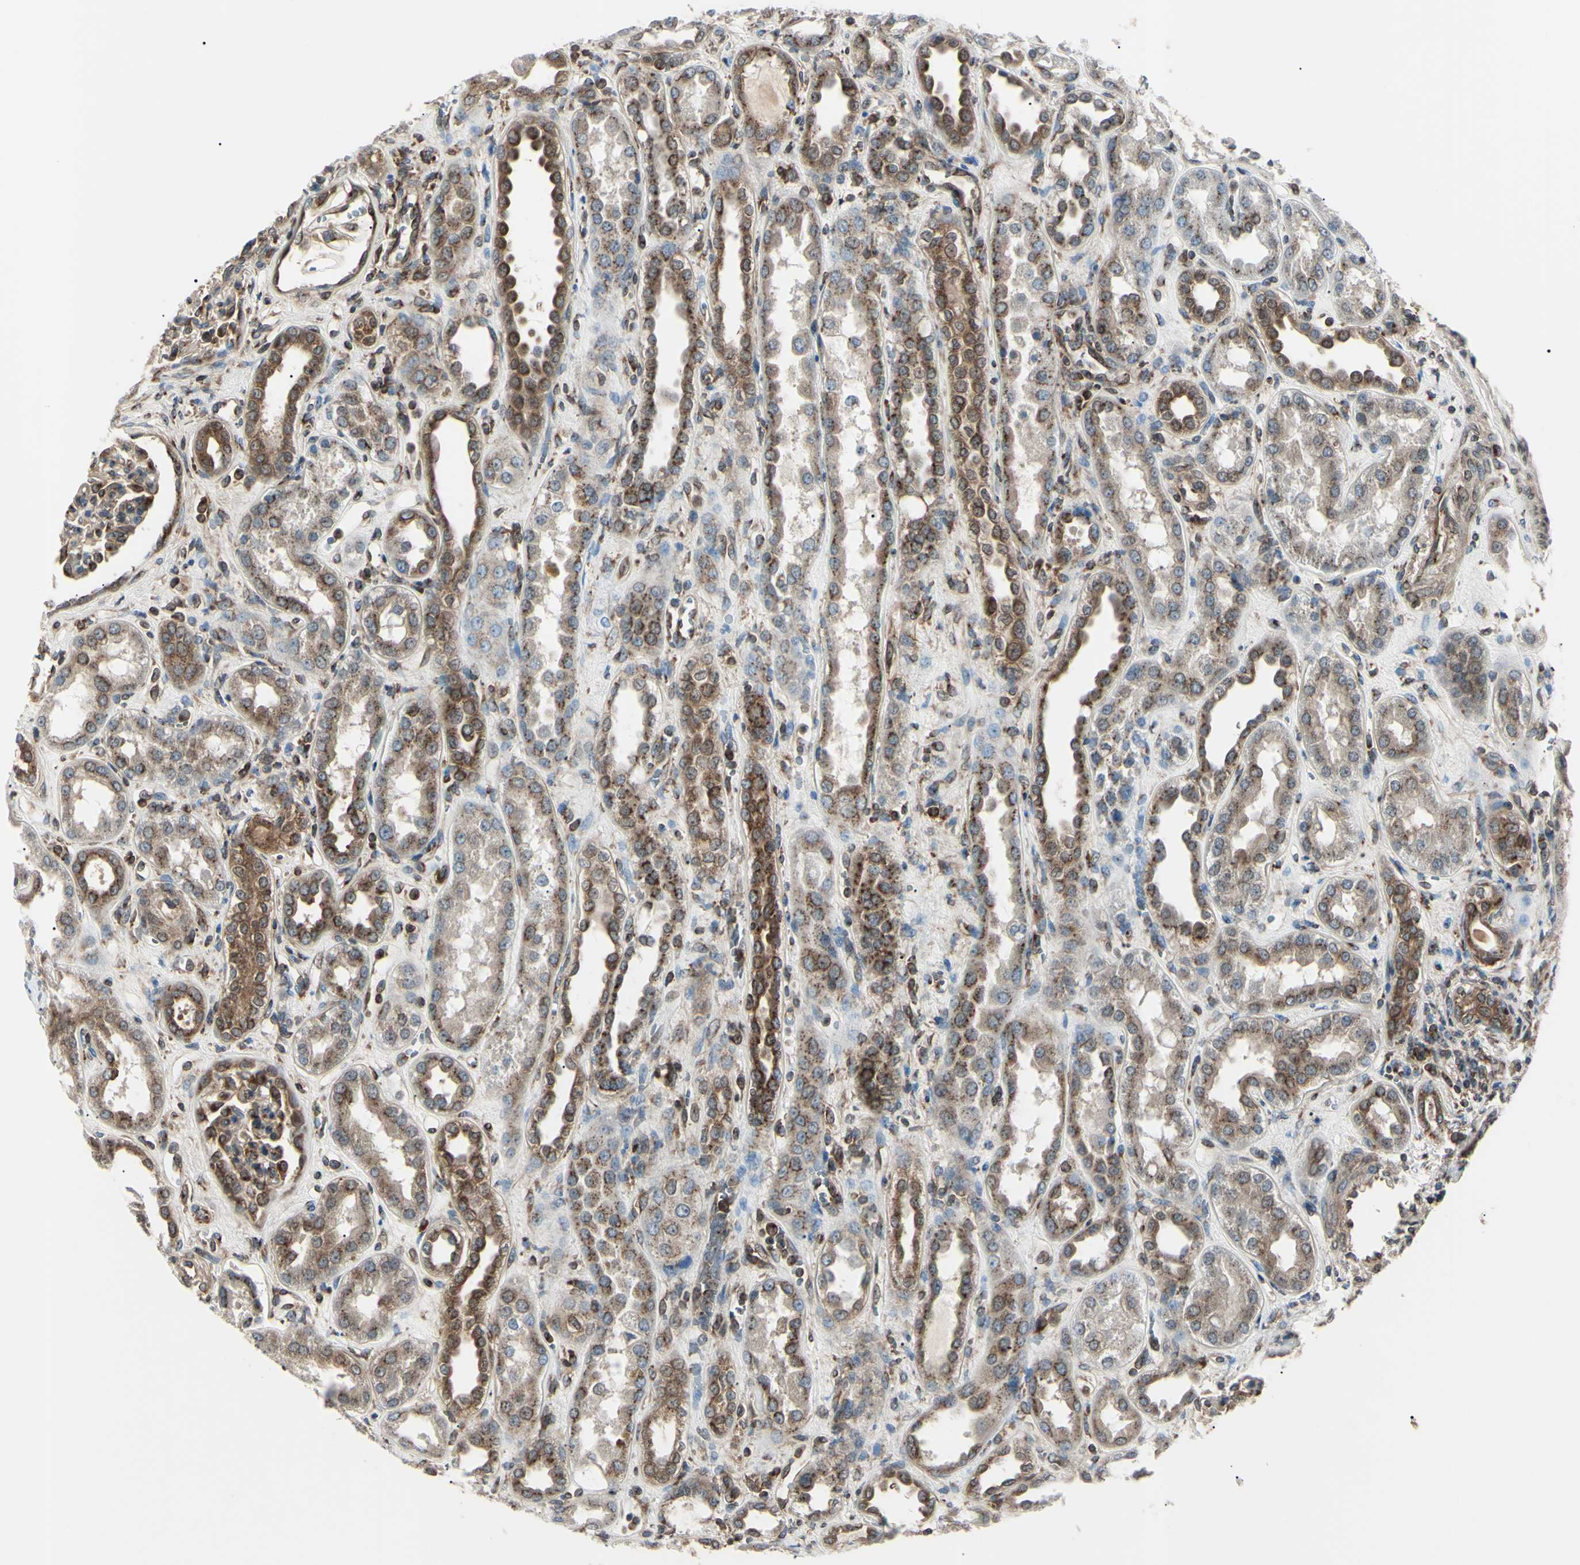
{"staining": {"intensity": "moderate", "quantity": "25%-75%", "location": "cytoplasmic/membranous"}, "tissue": "kidney", "cell_type": "Cells in glomeruli", "image_type": "normal", "snomed": [{"axis": "morphology", "description": "Normal tissue, NOS"}, {"axis": "topography", "description": "Kidney"}], "caption": "Brown immunohistochemical staining in normal kidney displays moderate cytoplasmic/membranous positivity in approximately 25%-75% of cells in glomeruli. The staining was performed using DAB to visualize the protein expression in brown, while the nuclei were stained in blue with hematoxylin (Magnification: 20x).", "gene": "MAPRE1", "patient": {"sex": "male", "age": 59}}